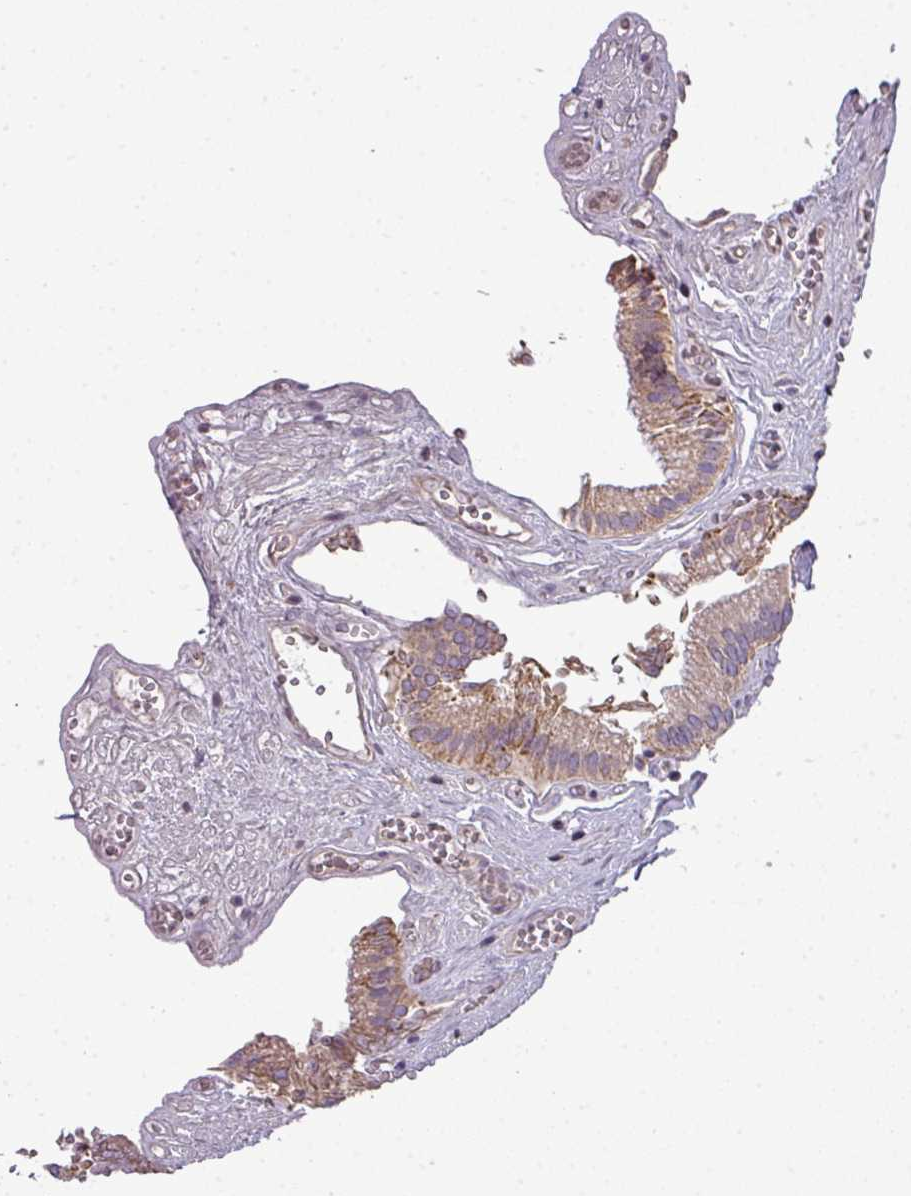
{"staining": {"intensity": "moderate", "quantity": ">75%", "location": "cytoplasmic/membranous"}, "tissue": "gallbladder", "cell_type": "Glandular cells", "image_type": "normal", "snomed": [{"axis": "morphology", "description": "Normal tissue, NOS"}, {"axis": "topography", "description": "Gallbladder"}, {"axis": "topography", "description": "Peripheral nerve tissue"}], "caption": "Brown immunohistochemical staining in unremarkable gallbladder displays moderate cytoplasmic/membranous staining in about >75% of glandular cells.", "gene": "PALS2", "patient": {"sex": "male", "age": 17}}